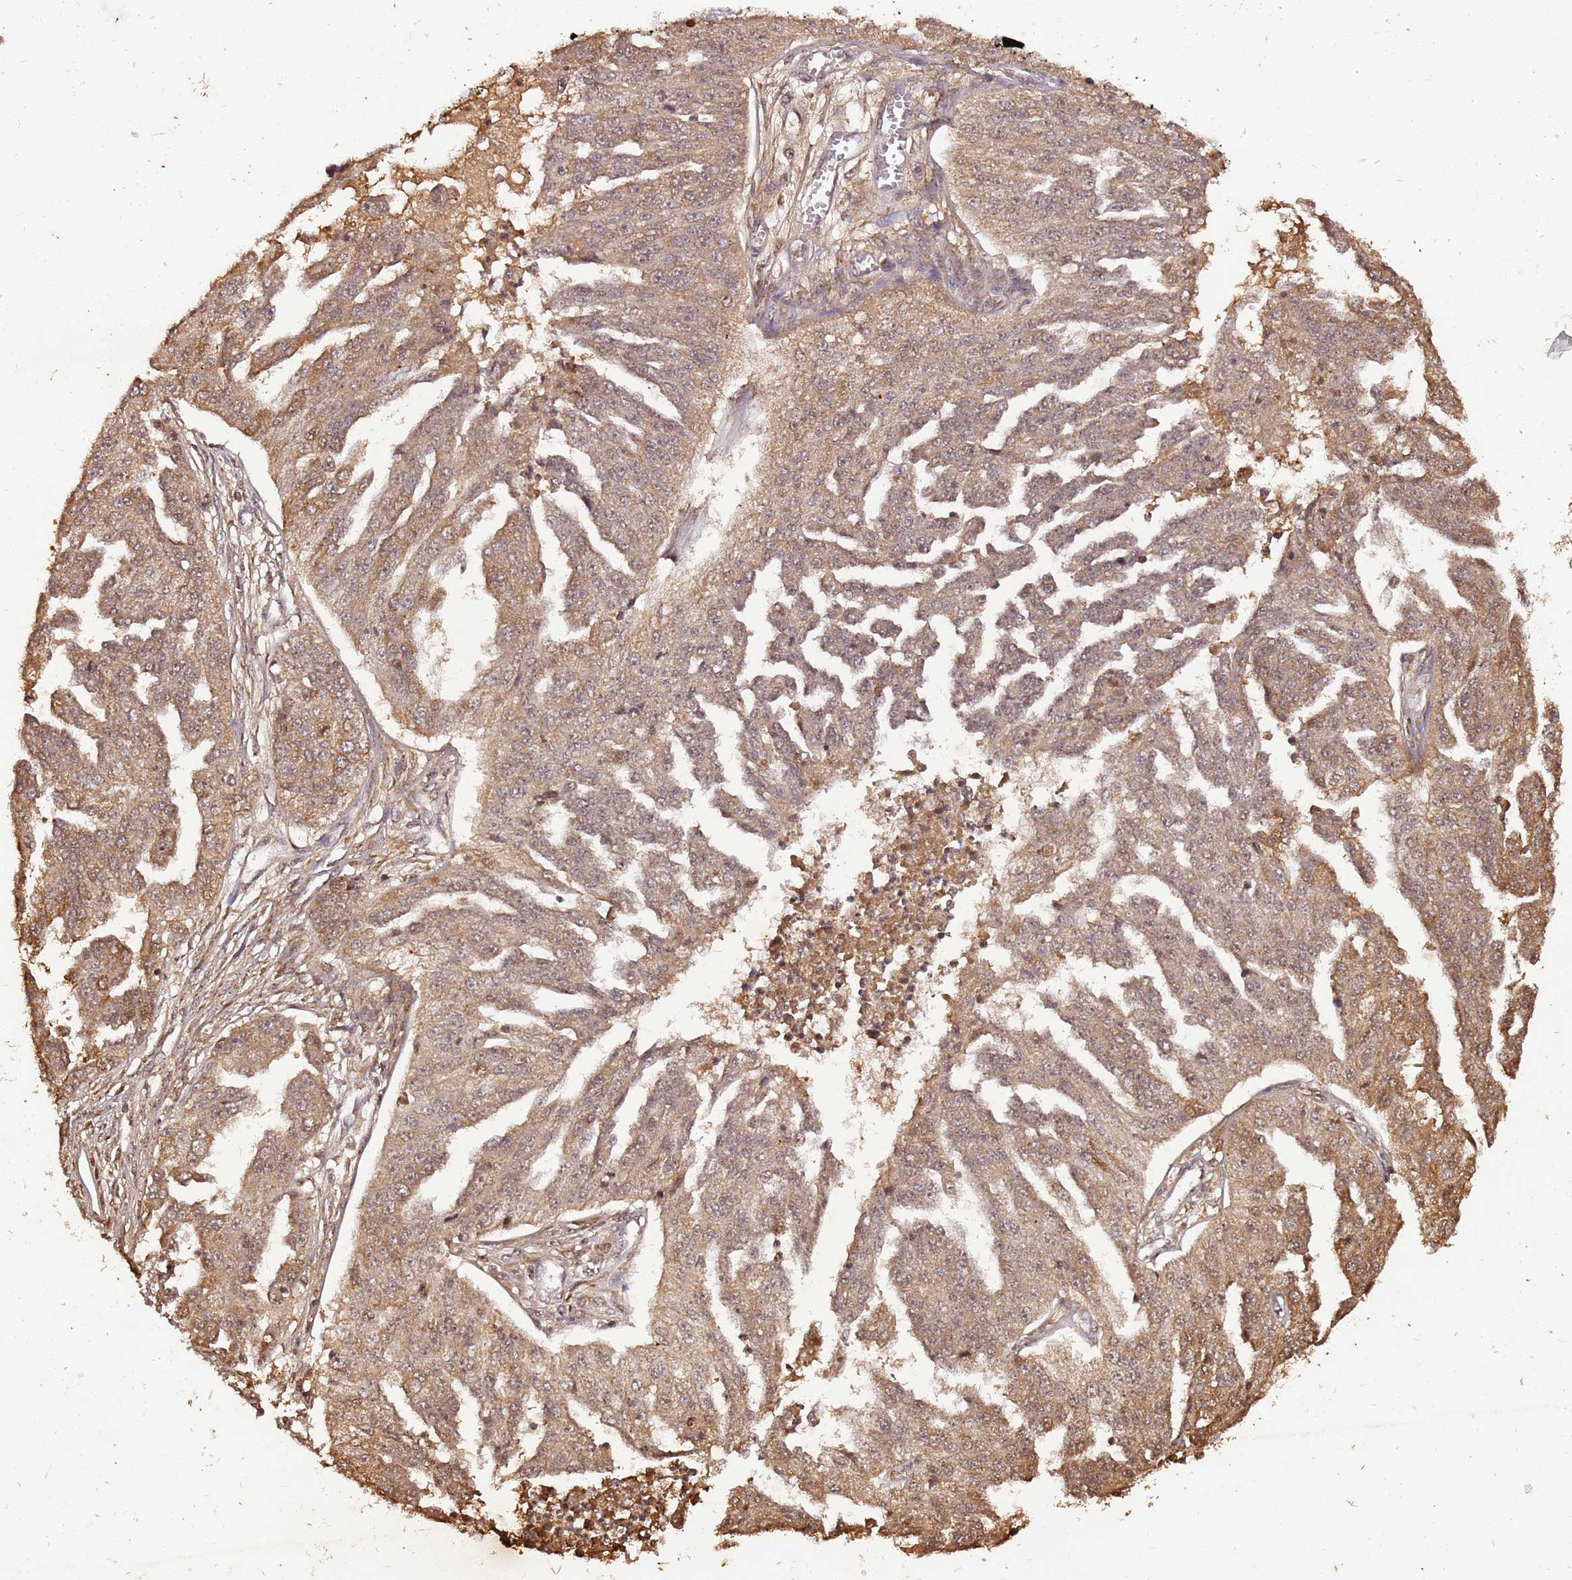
{"staining": {"intensity": "moderate", "quantity": "25%-75%", "location": "cytoplasmic/membranous"}, "tissue": "ovarian cancer", "cell_type": "Tumor cells", "image_type": "cancer", "snomed": [{"axis": "morphology", "description": "Cystadenocarcinoma, serous, NOS"}, {"axis": "topography", "description": "Ovary"}], "caption": "The micrograph exhibits staining of ovarian cancer, revealing moderate cytoplasmic/membranous protein staining (brown color) within tumor cells.", "gene": "COL1A2", "patient": {"sex": "female", "age": 58}}